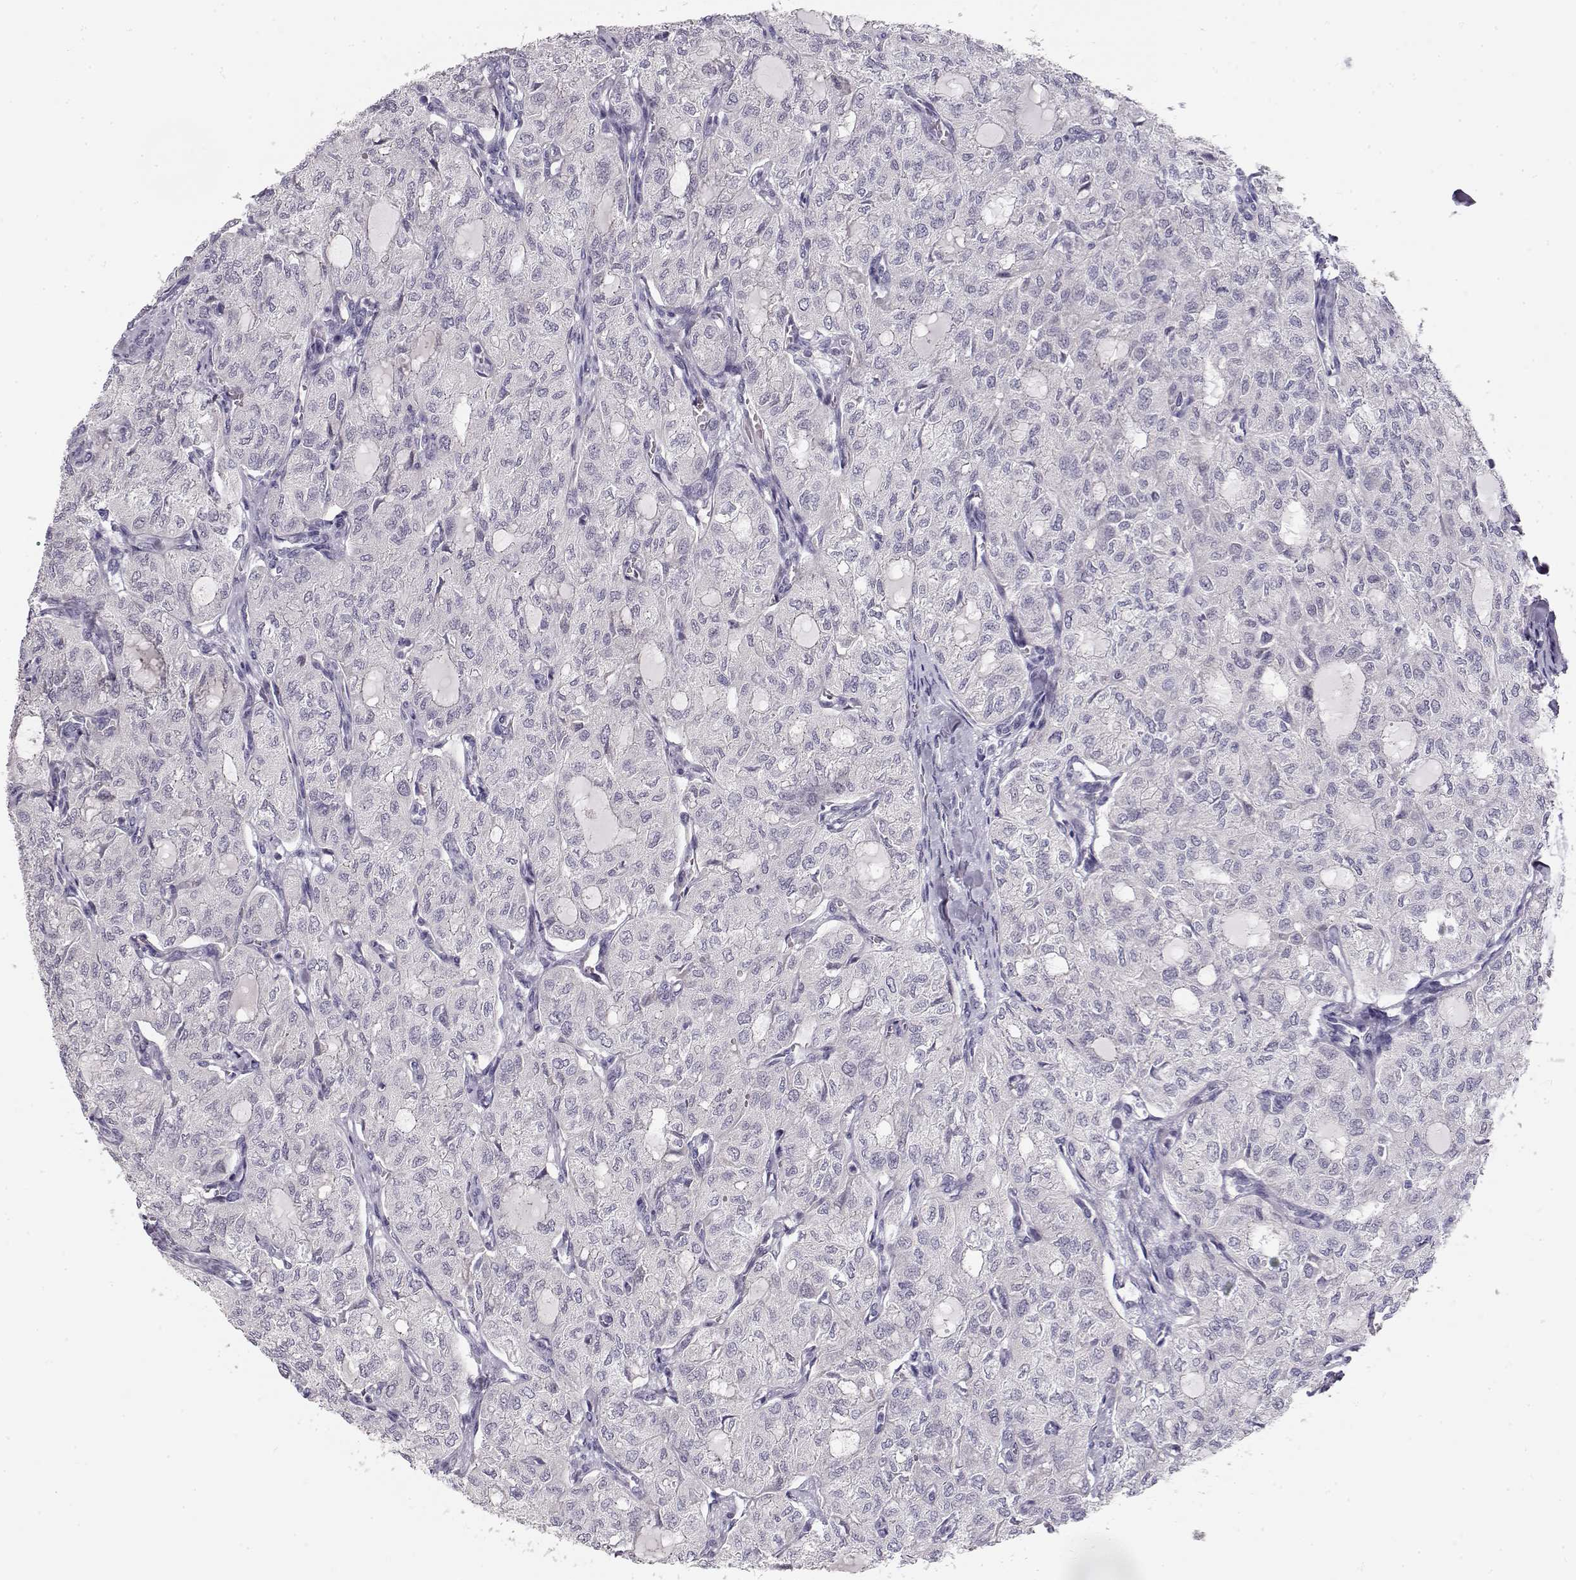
{"staining": {"intensity": "negative", "quantity": "none", "location": "none"}, "tissue": "thyroid cancer", "cell_type": "Tumor cells", "image_type": "cancer", "snomed": [{"axis": "morphology", "description": "Follicular adenoma carcinoma, NOS"}, {"axis": "topography", "description": "Thyroid gland"}], "caption": "Thyroid follicular adenoma carcinoma stained for a protein using immunohistochemistry reveals no expression tumor cells.", "gene": "TTC26", "patient": {"sex": "male", "age": 75}}